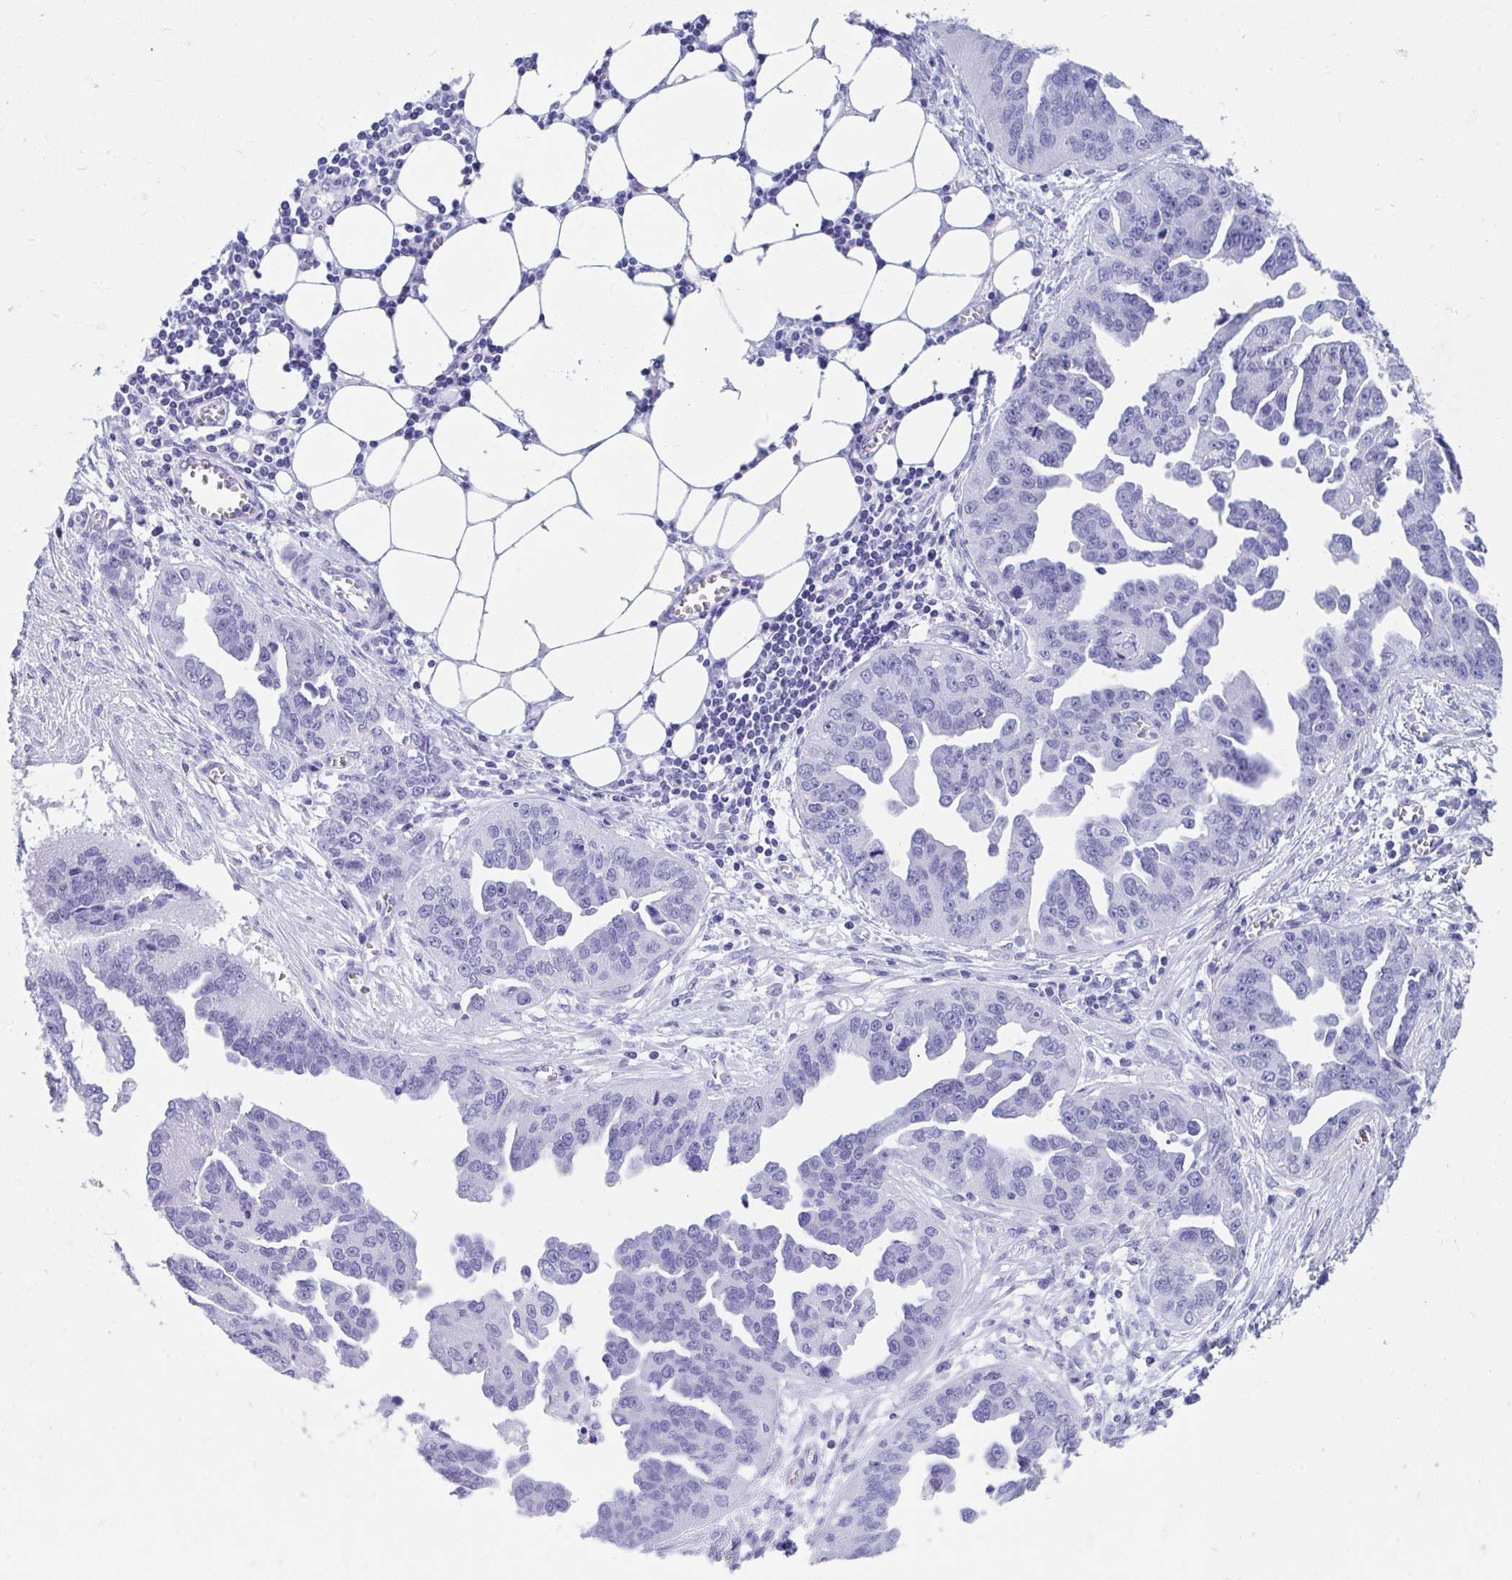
{"staining": {"intensity": "negative", "quantity": "none", "location": "none"}, "tissue": "ovarian cancer", "cell_type": "Tumor cells", "image_type": "cancer", "snomed": [{"axis": "morphology", "description": "Cystadenocarcinoma, serous, NOS"}, {"axis": "topography", "description": "Ovary"}], "caption": "Tumor cells show no significant protein expression in ovarian cancer.", "gene": "HGD", "patient": {"sex": "female", "age": 75}}